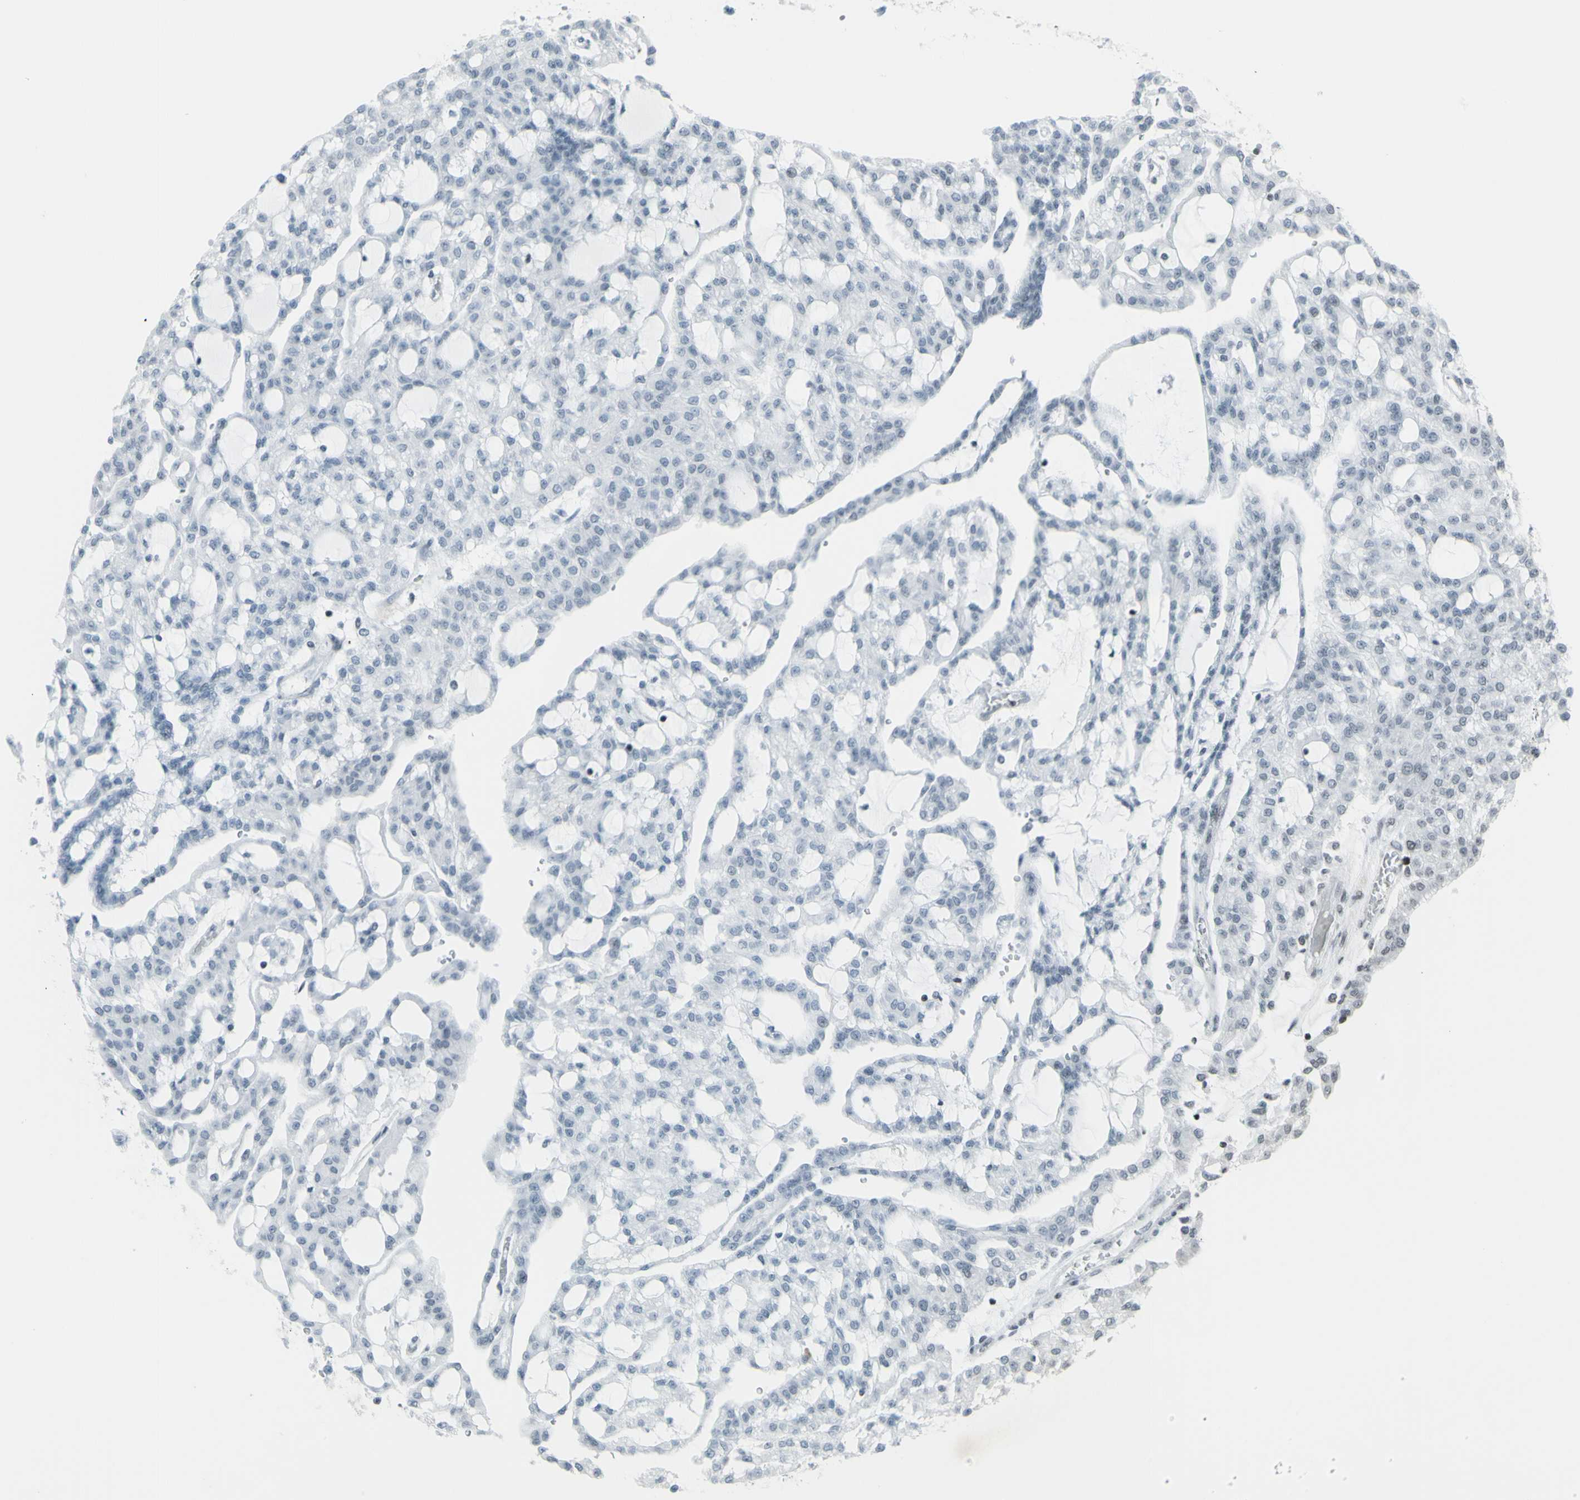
{"staining": {"intensity": "negative", "quantity": "none", "location": "none"}, "tissue": "renal cancer", "cell_type": "Tumor cells", "image_type": "cancer", "snomed": [{"axis": "morphology", "description": "Adenocarcinoma, NOS"}, {"axis": "topography", "description": "Kidney"}], "caption": "Human renal adenocarcinoma stained for a protein using IHC reveals no staining in tumor cells.", "gene": "SUPT6H", "patient": {"sex": "male", "age": 63}}